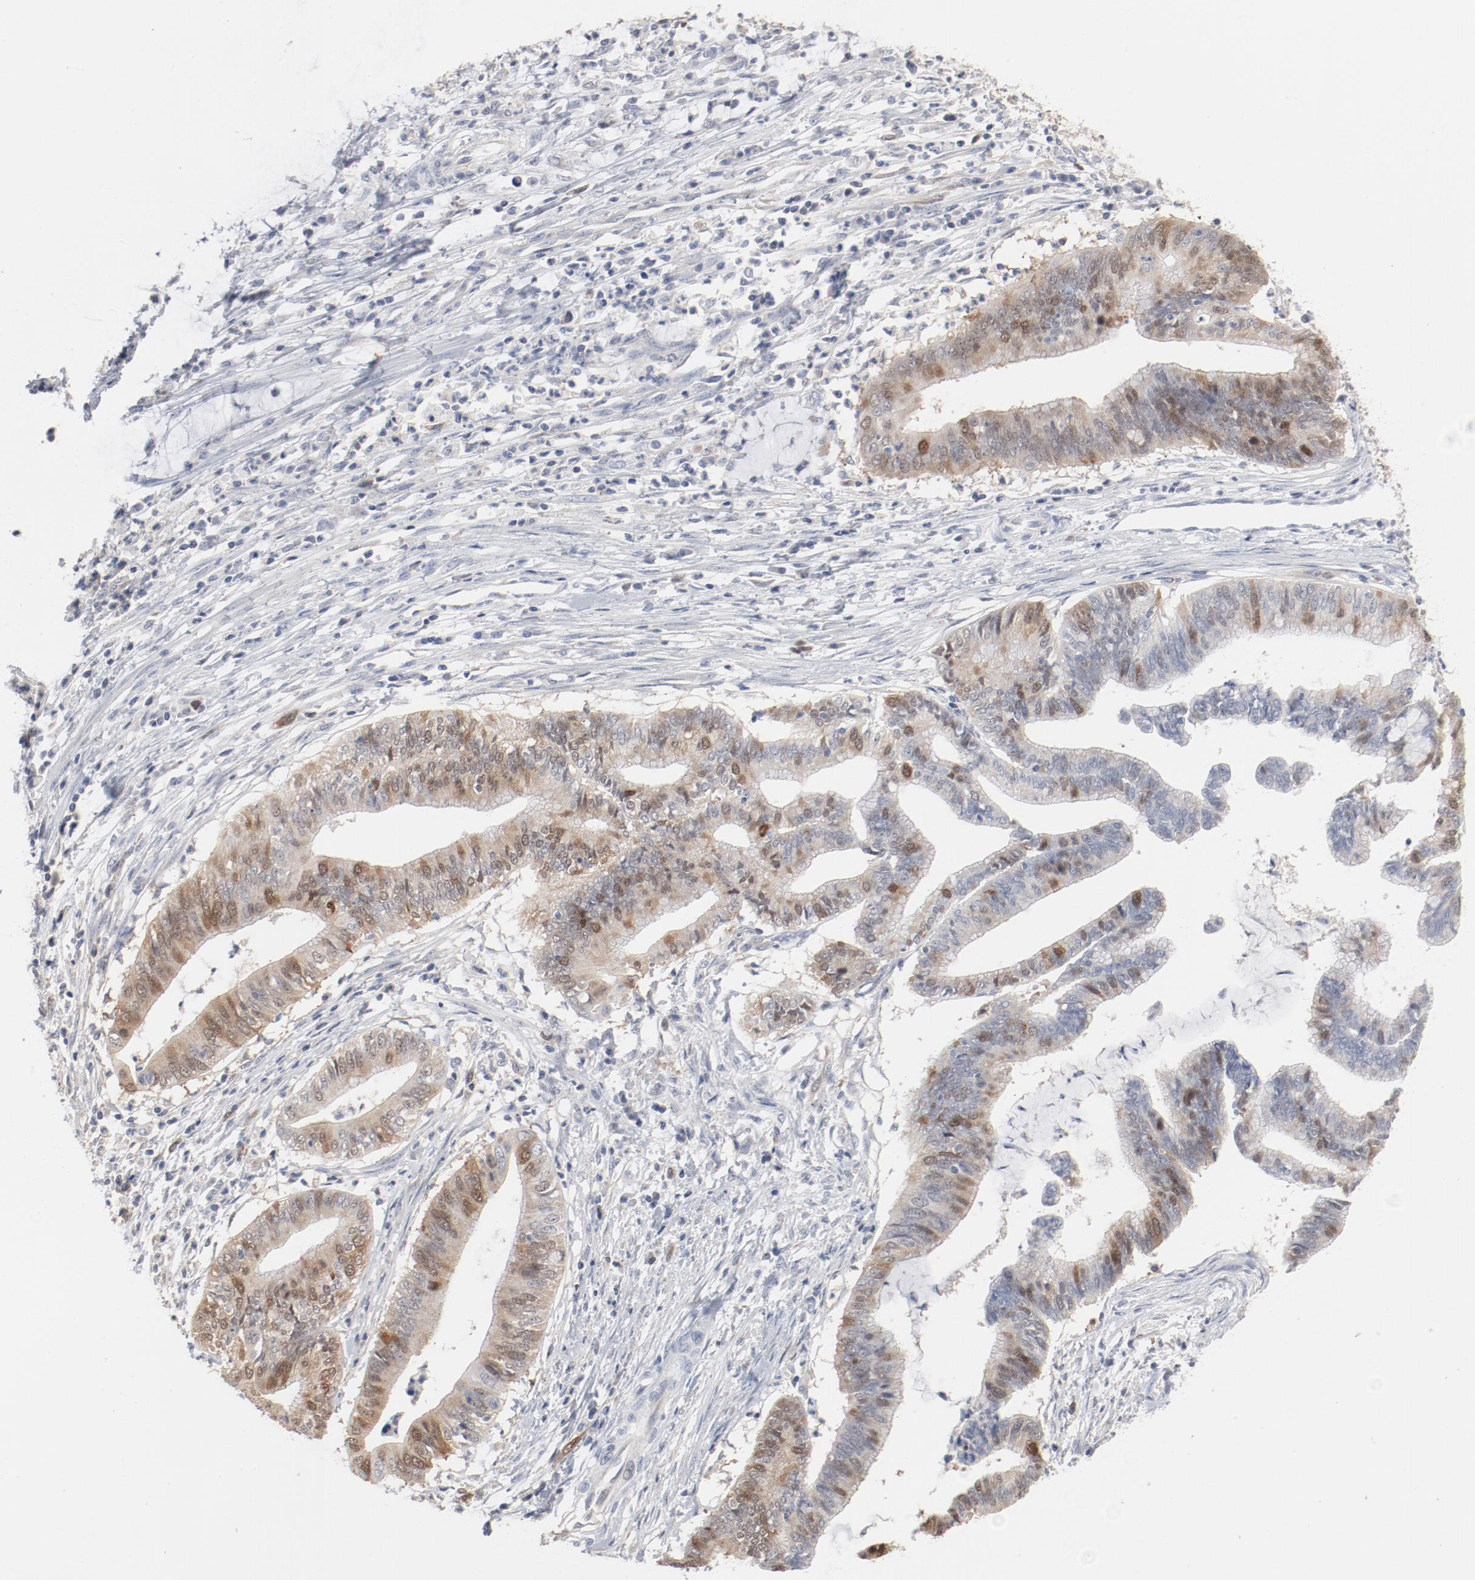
{"staining": {"intensity": "moderate", "quantity": "25%-75%", "location": "cytoplasmic/membranous,nuclear"}, "tissue": "cervical cancer", "cell_type": "Tumor cells", "image_type": "cancer", "snomed": [{"axis": "morphology", "description": "Adenocarcinoma, NOS"}, {"axis": "topography", "description": "Cervix"}], "caption": "DAB (3,3'-diaminobenzidine) immunohistochemical staining of cervical cancer (adenocarcinoma) exhibits moderate cytoplasmic/membranous and nuclear protein positivity in about 25%-75% of tumor cells. The staining was performed using DAB to visualize the protein expression in brown, while the nuclei were stained in blue with hematoxylin (Magnification: 20x).", "gene": "CDK1", "patient": {"sex": "female", "age": 36}}